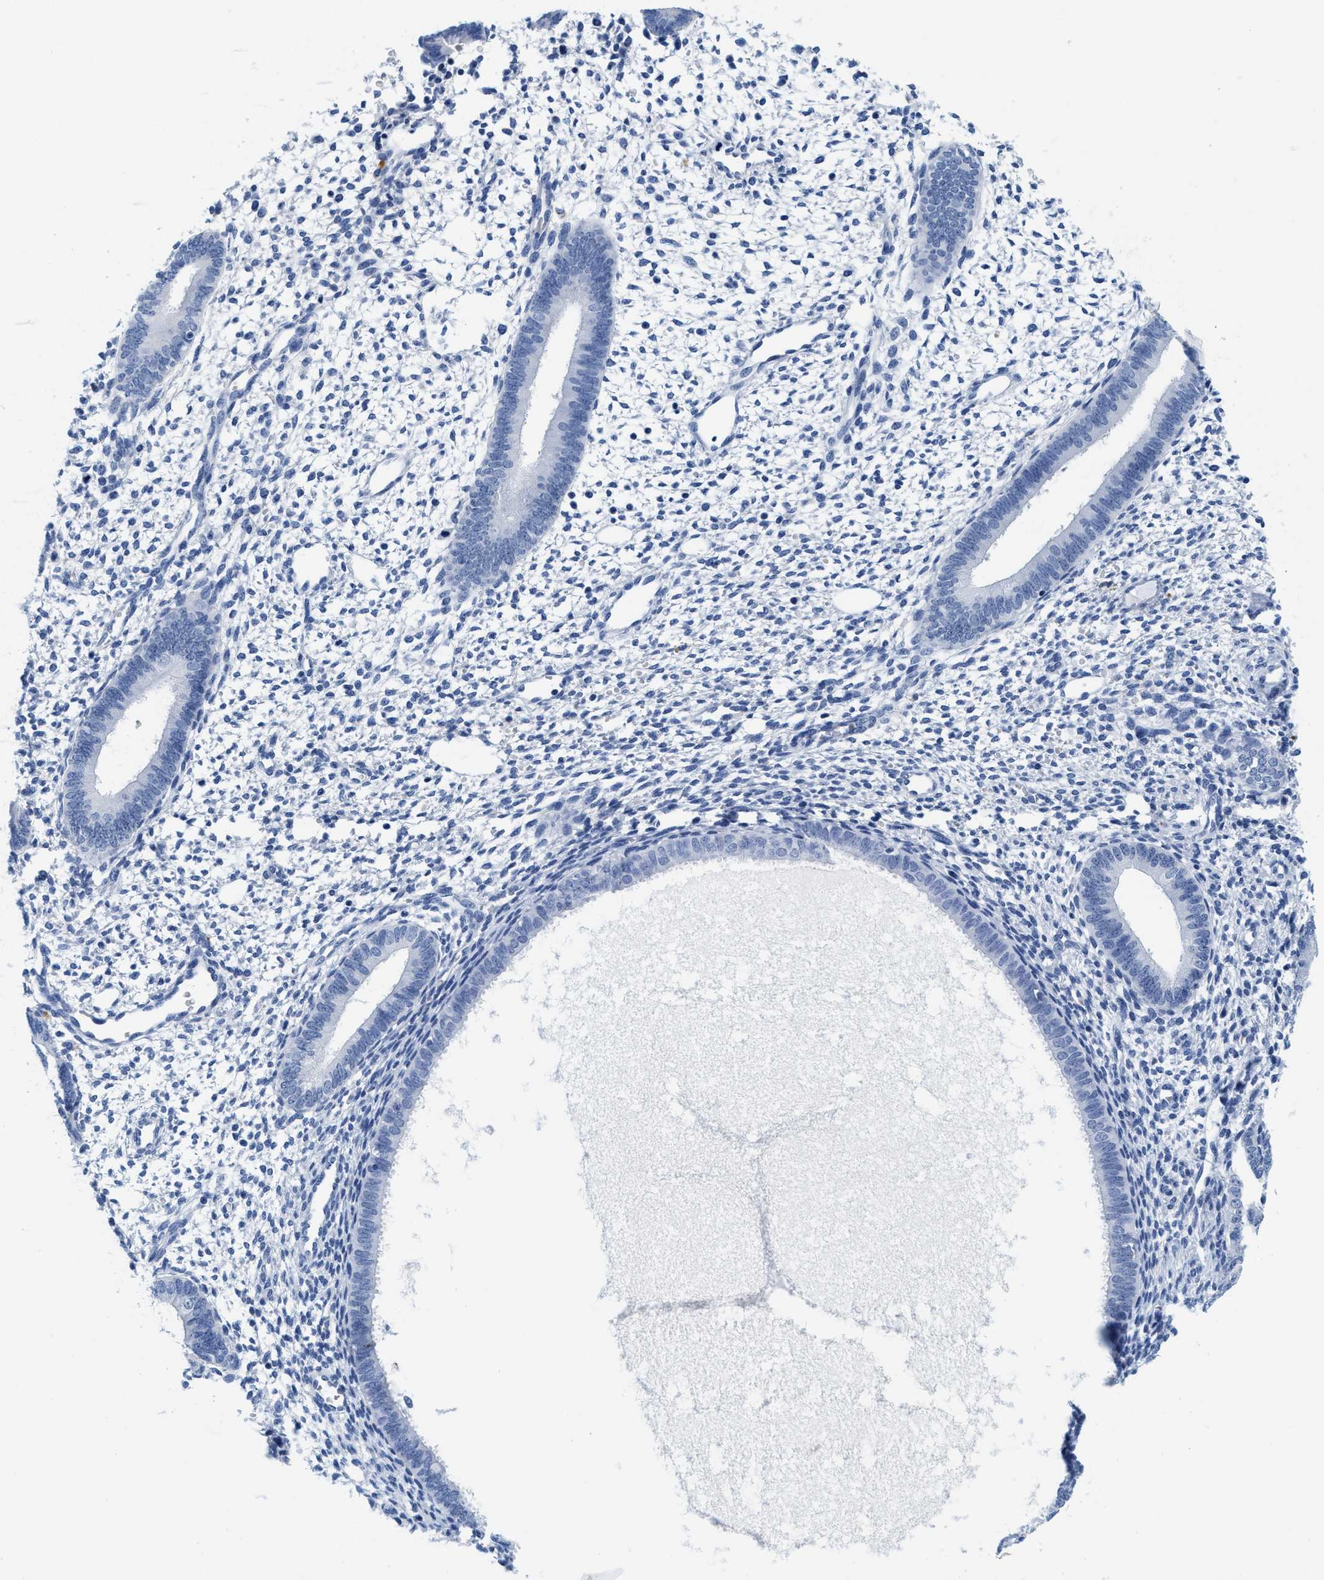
{"staining": {"intensity": "negative", "quantity": "none", "location": "none"}, "tissue": "endometrium", "cell_type": "Cells in endometrial stroma", "image_type": "normal", "snomed": [{"axis": "morphology", "description": "Normal tissue, NOS"}, {"axis": "topography", "description": "Endometrium"}], "caption": "DAB immunohistochemical staining of normal human endometrium reveals no significant staining in cells in endometrial stroma.", "gene": "TTC3", "patient": {"sex": "female", "age": 46}}